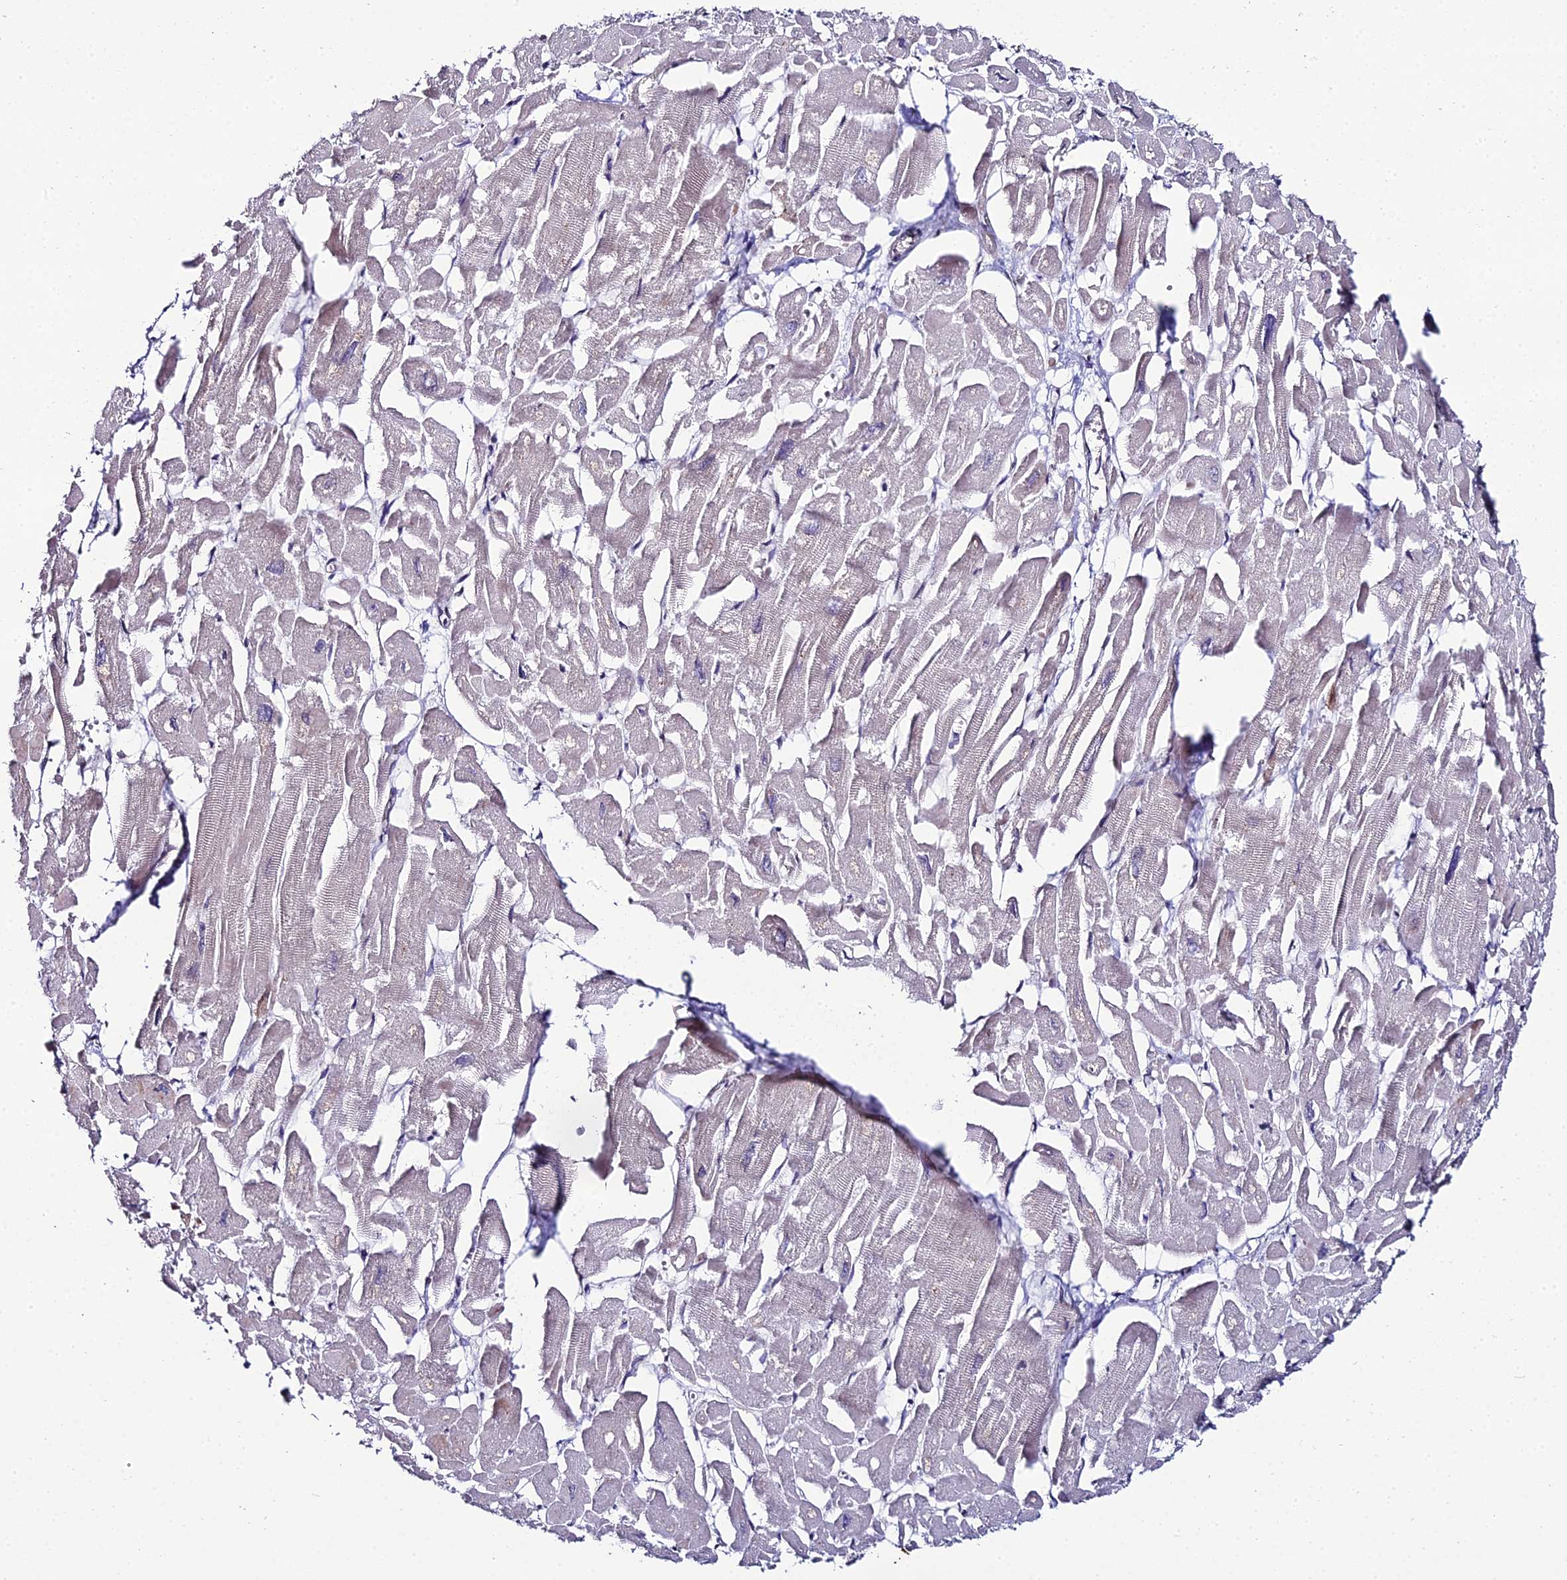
{"staining": {"intensity": "negative", "quantity": "none", "location": "none"}, "tissue": "heart muscle", "cell_type": "Cardiomyocytes", "image_type": "normal", "snomed": [{"axis": "morphology", "description": "Normal tissue, NOS"}, {"axis": "topography", "description": "Heart"}], "caption": "An immunohistochemistry (IHC) image of normal heart muscle is shown. There is no staining in cardiomyocytes of heart muscle.", "gene": "DDX19A", "patient": {"sex": "male", "age": 54}}